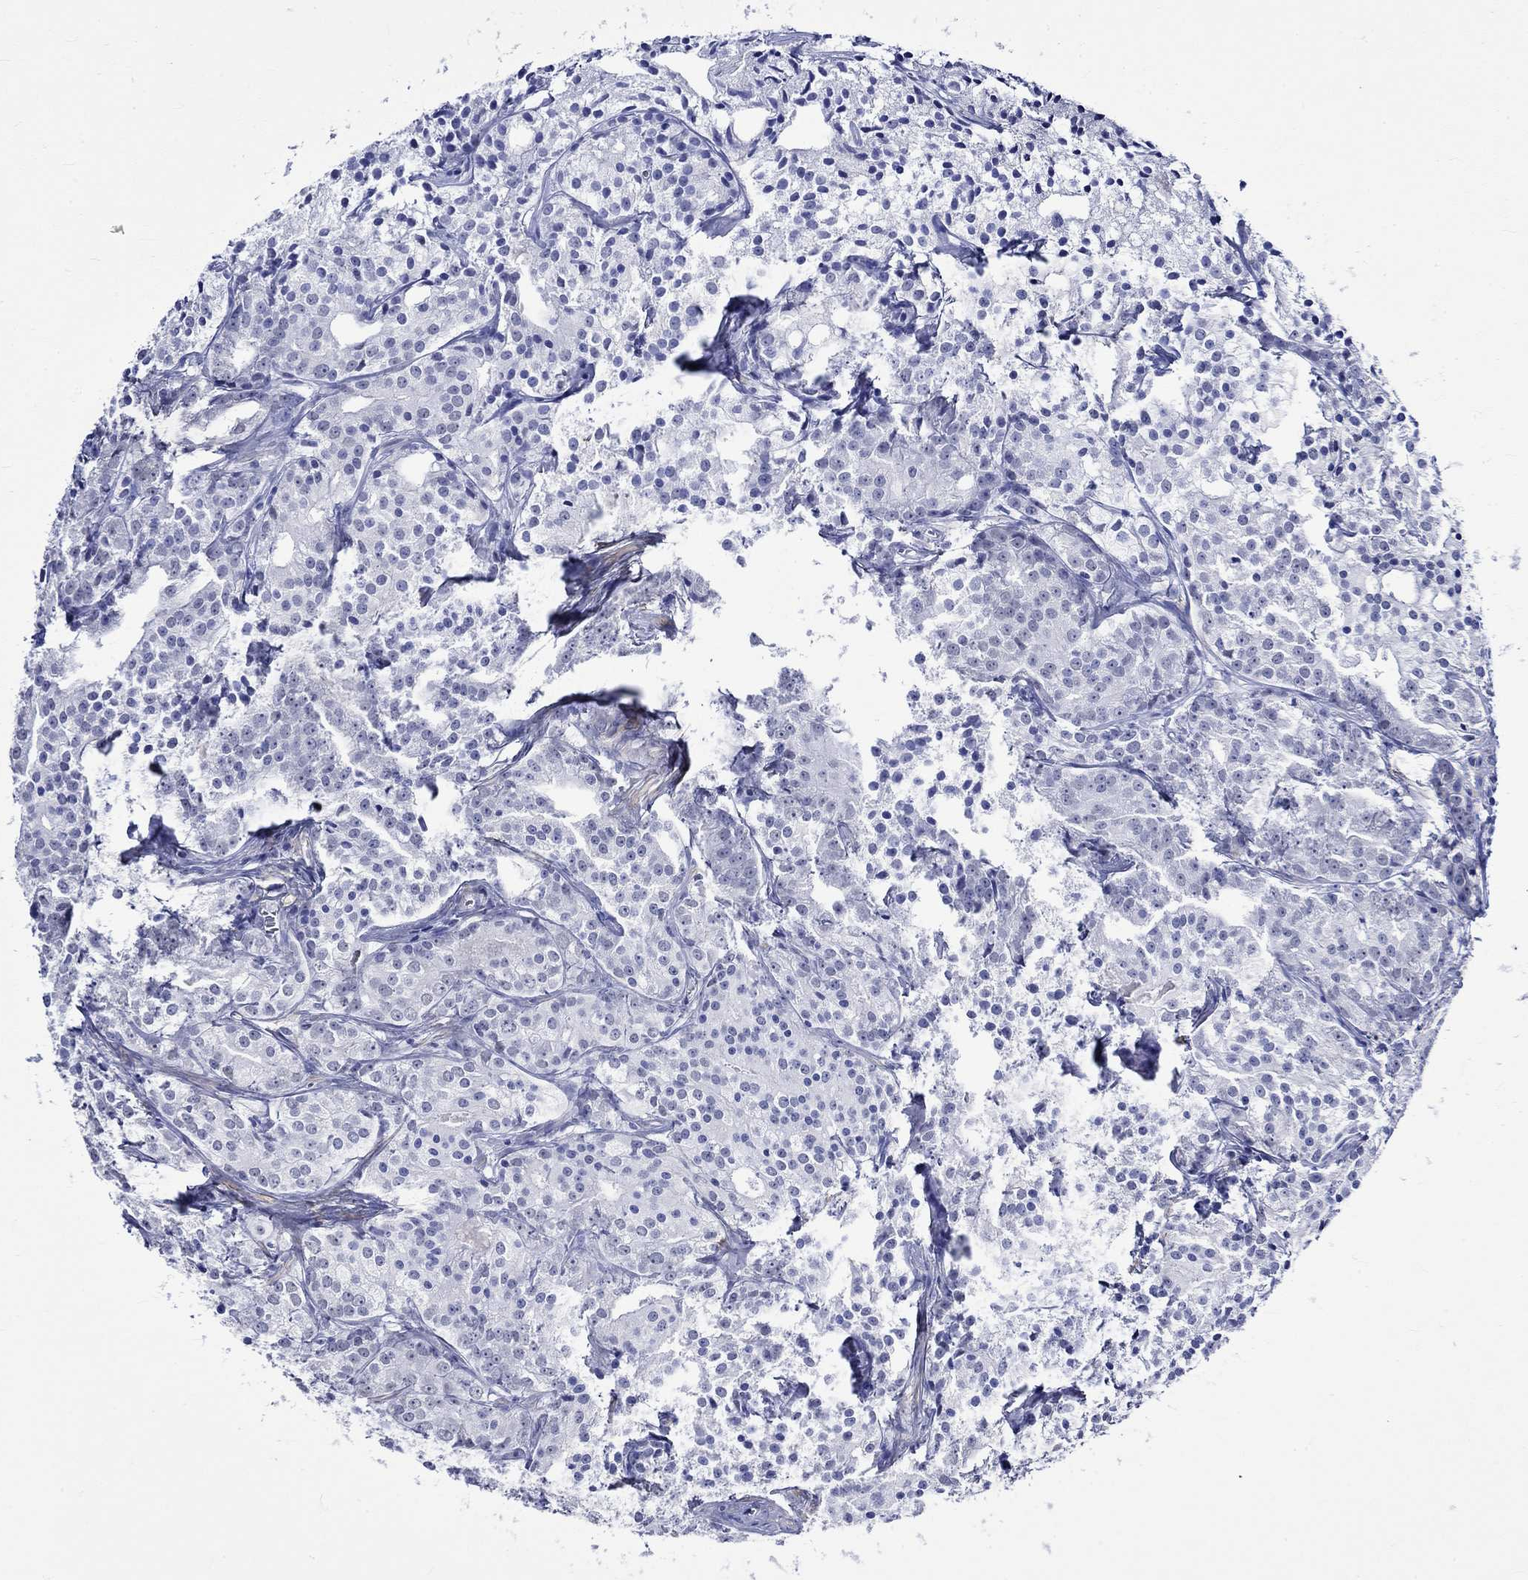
{"staining": {"intensity": "negative", "quantity": "none", "location": "none"}, "tissue": "prostate cancer", "cell_type": "Tumor cells", "image_type": "cancer", "snomed": [{"axis": "morphology", "description": "Adenocarcinoma, Medium grade"}, {"axis": "topography", "description": "Prostate"}], "caption": "Immunohistochemical staining of prostate medium-grade adenocarcinoma shows no significant positivity in tumor cells.", "gene": "CRYAB", "patient": {"sex": "male", "age": 74}}